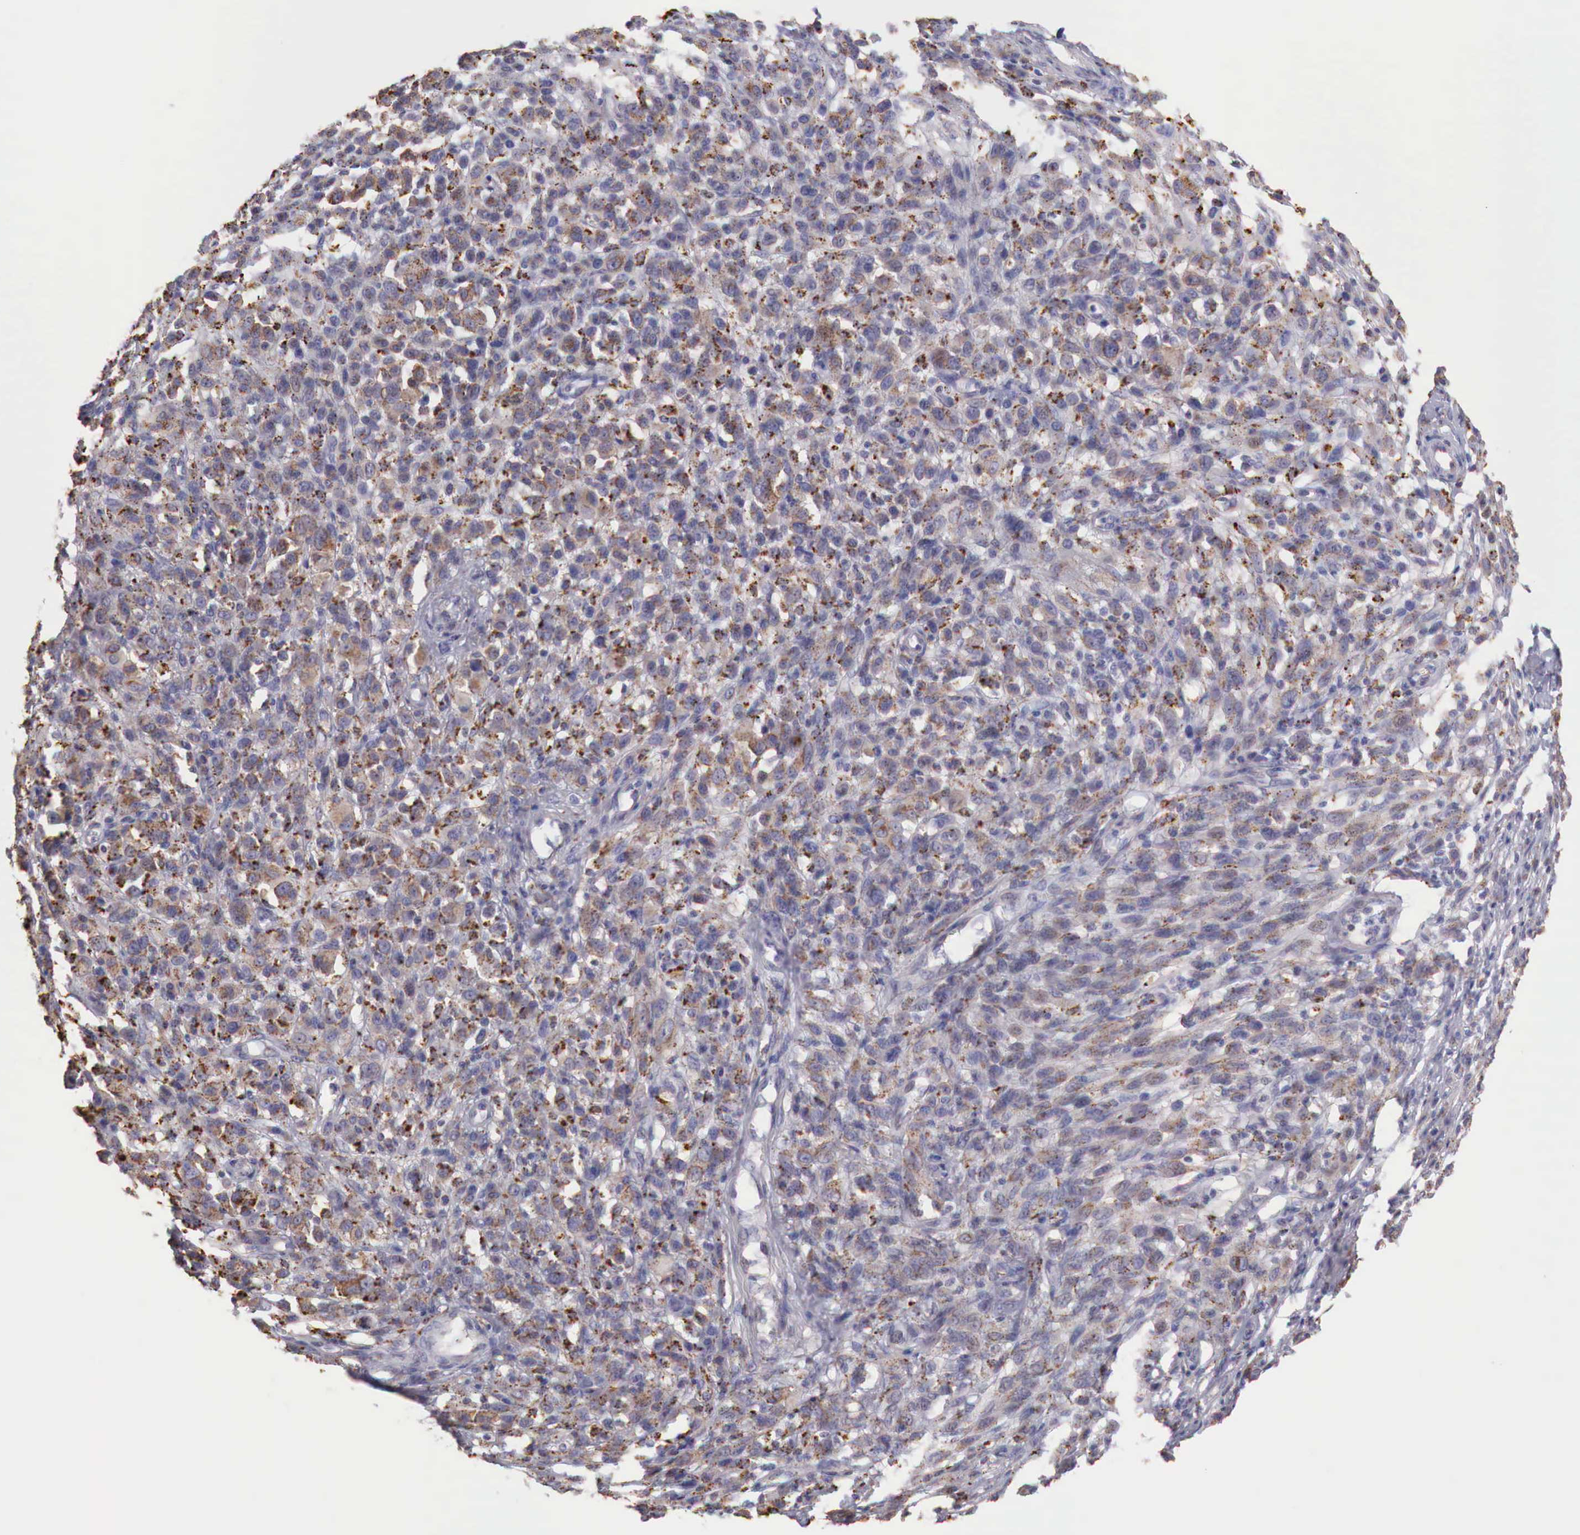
{"staining": {"intensity": "weak", "quantity": "<25%", "location": "cytoplasmic/membranous"}, "tissue": "melanoma", "cell_type": "Tumor cells", "image_type": "cancer", "snomed": [{"axis": "morphology", "description": "Malignant melanoma, NOS"}, {"axis": "topography", "description": "Skin"}], "caption": "This is an IHC image of melanoma. There is no positivity in tumor cells.", "gene": "XPNPEP2", "patient": {"sex": "male", "age": 51}}